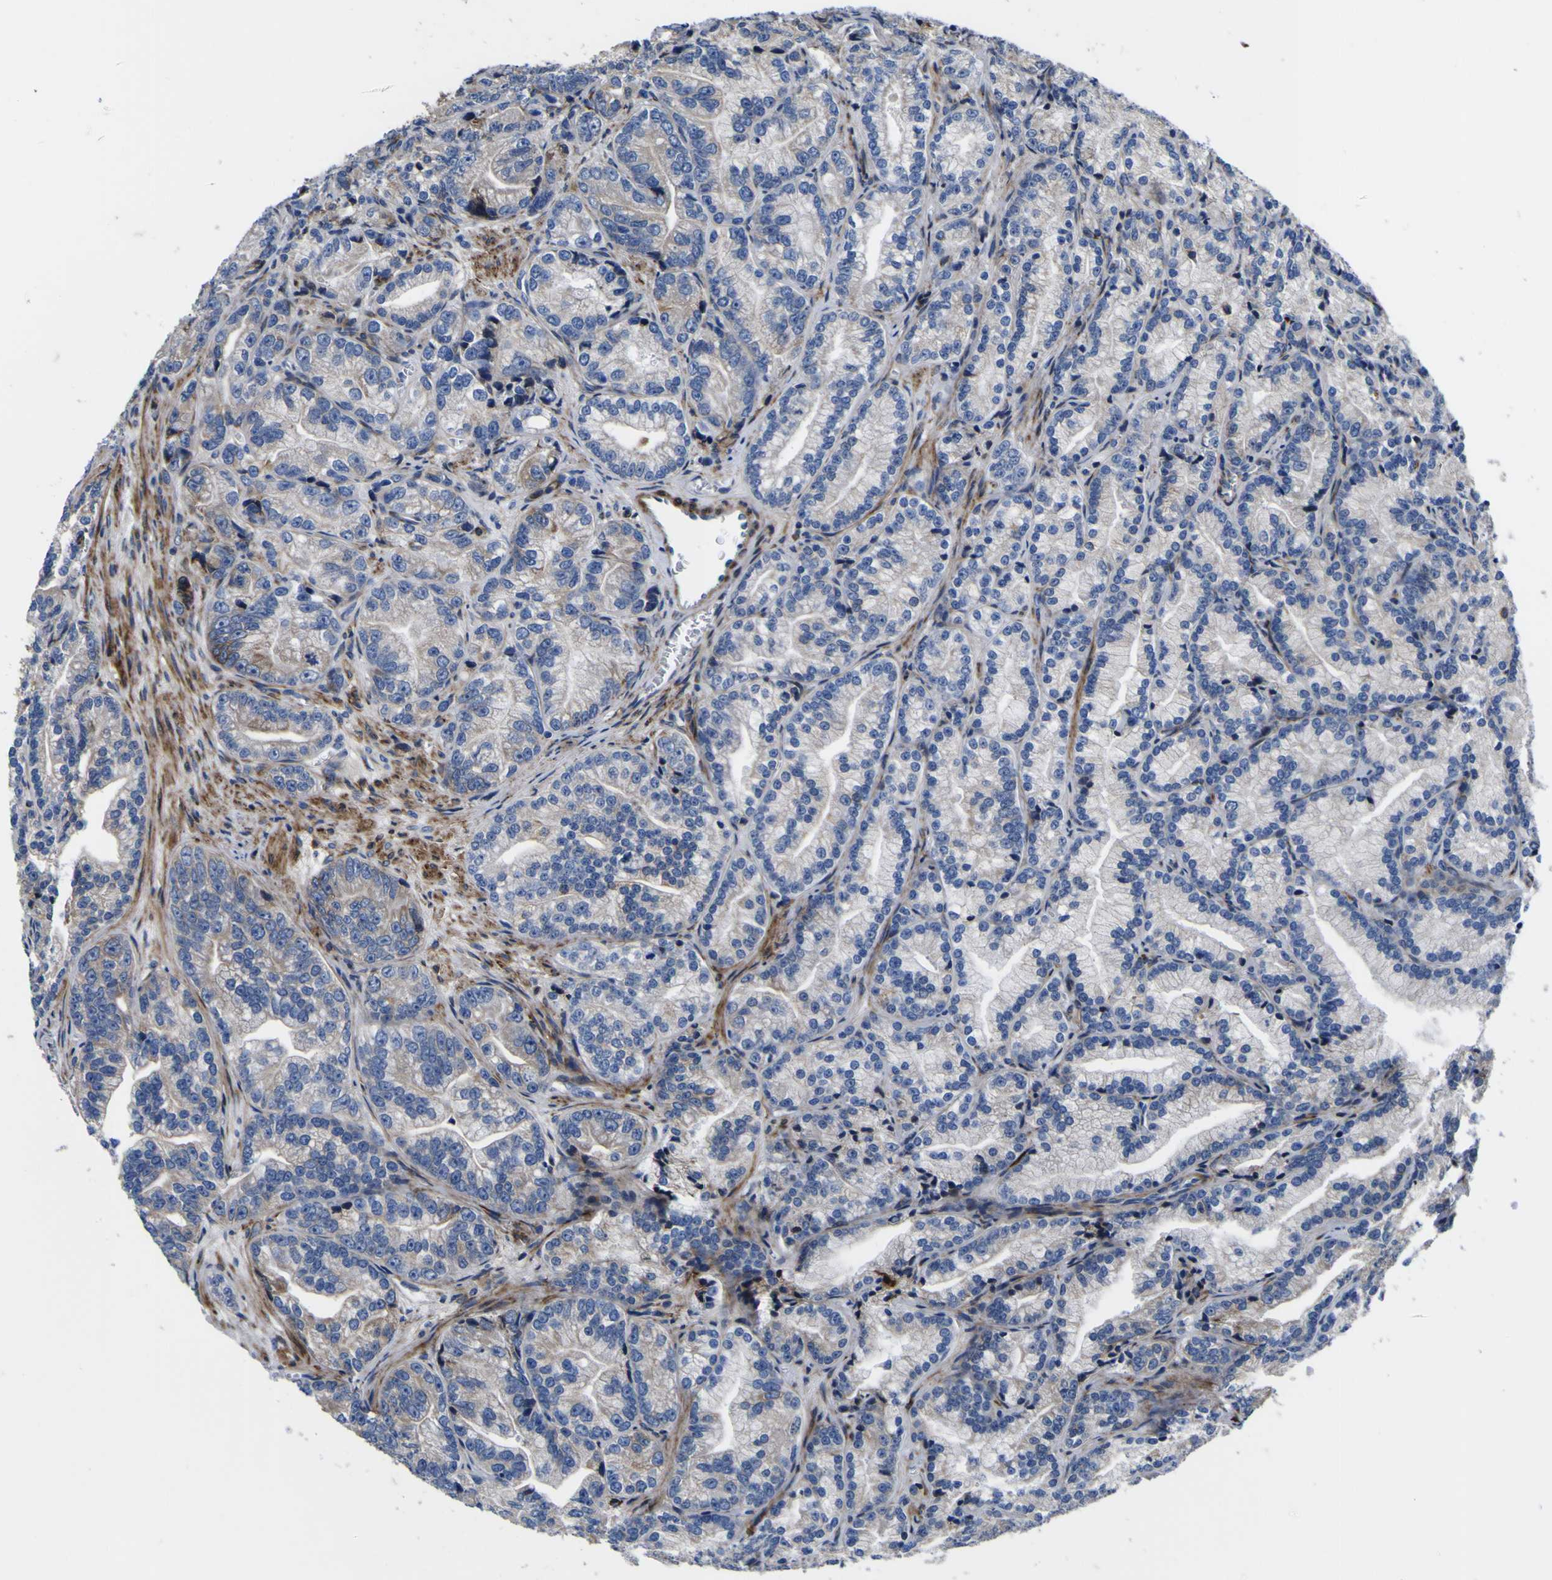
{"staining": {"intensity": "weak", "quantity": "<25%", "location": "cytoplasmic/membranous"}, "tissue": "prostate cancer", "cell_type": "Tumor cells", "image_type": "cancer", "snomed": [{"axis": "morphology", "description": "Adenocarcinoma, Low grade"}, {"axis": "topography", "description": "Prostate"}], "caption": "Immunohistochemistry (IHC) of prostate cancer reveals no expression in tumor cells. Nuclei are stained in blue.", "gene": "SCD", "patient": {"sex": "male", "age": 89}}